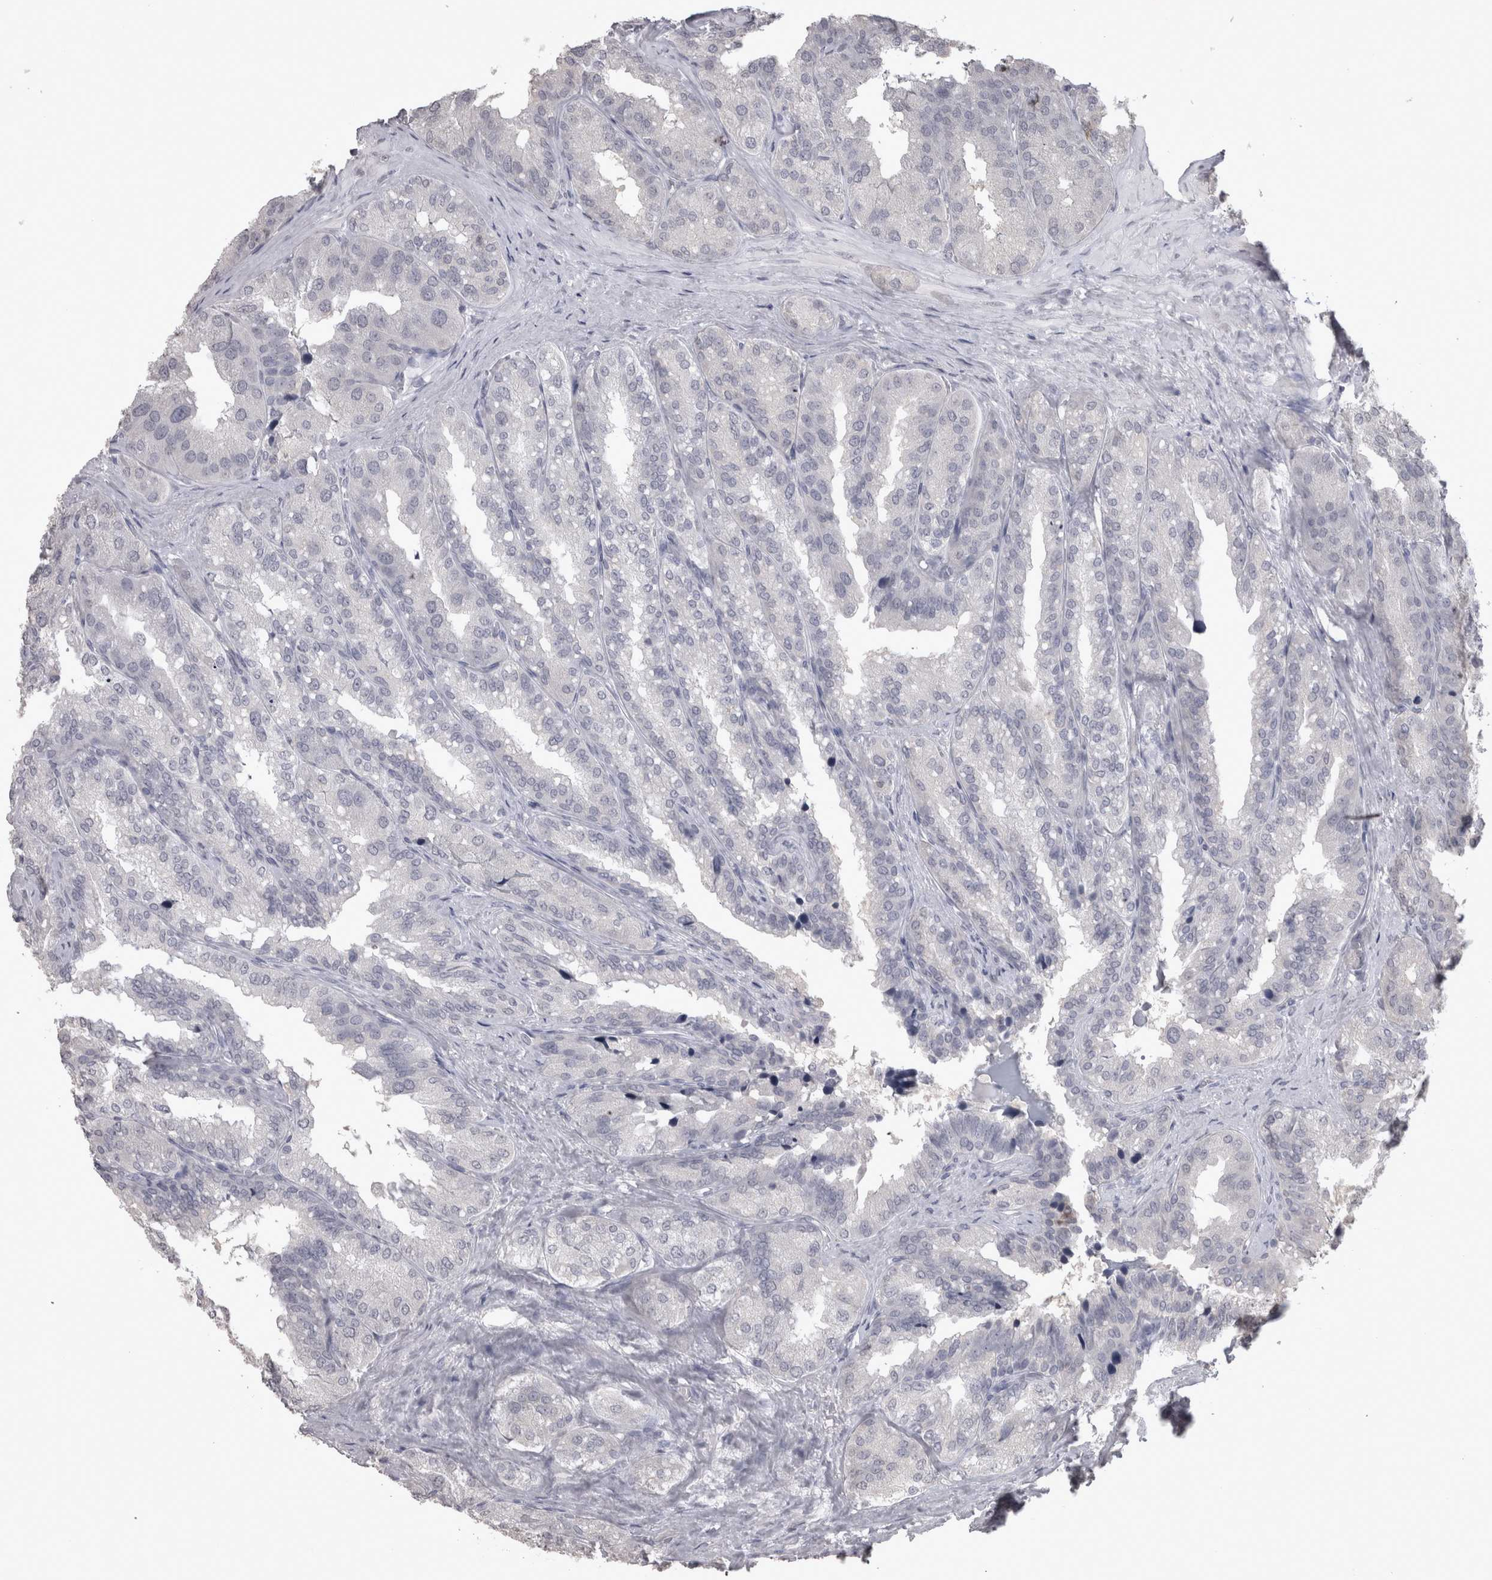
{"staining": {"intensity": "negative", "quantity": "none", "location": "none"}, "tissue": "seminal vesicle", "cell_type": "Glandular cells", "image_type": "normal", "snomed": [{"axis": "morphology", "description": "Normal tissue, NOS"}, {"axis": "topography", "description": "Prostate"}, {"axis": "topography", "description": "Seminal veicle"}], "caption": "Seminal vesicle was stained to show a protein in brown. There is no significant staining in glandular cells. (IHC, brightfield microscopy, high magnification).", "gene": "LAX1", "patient": {"sex": "male", "age": 51}}